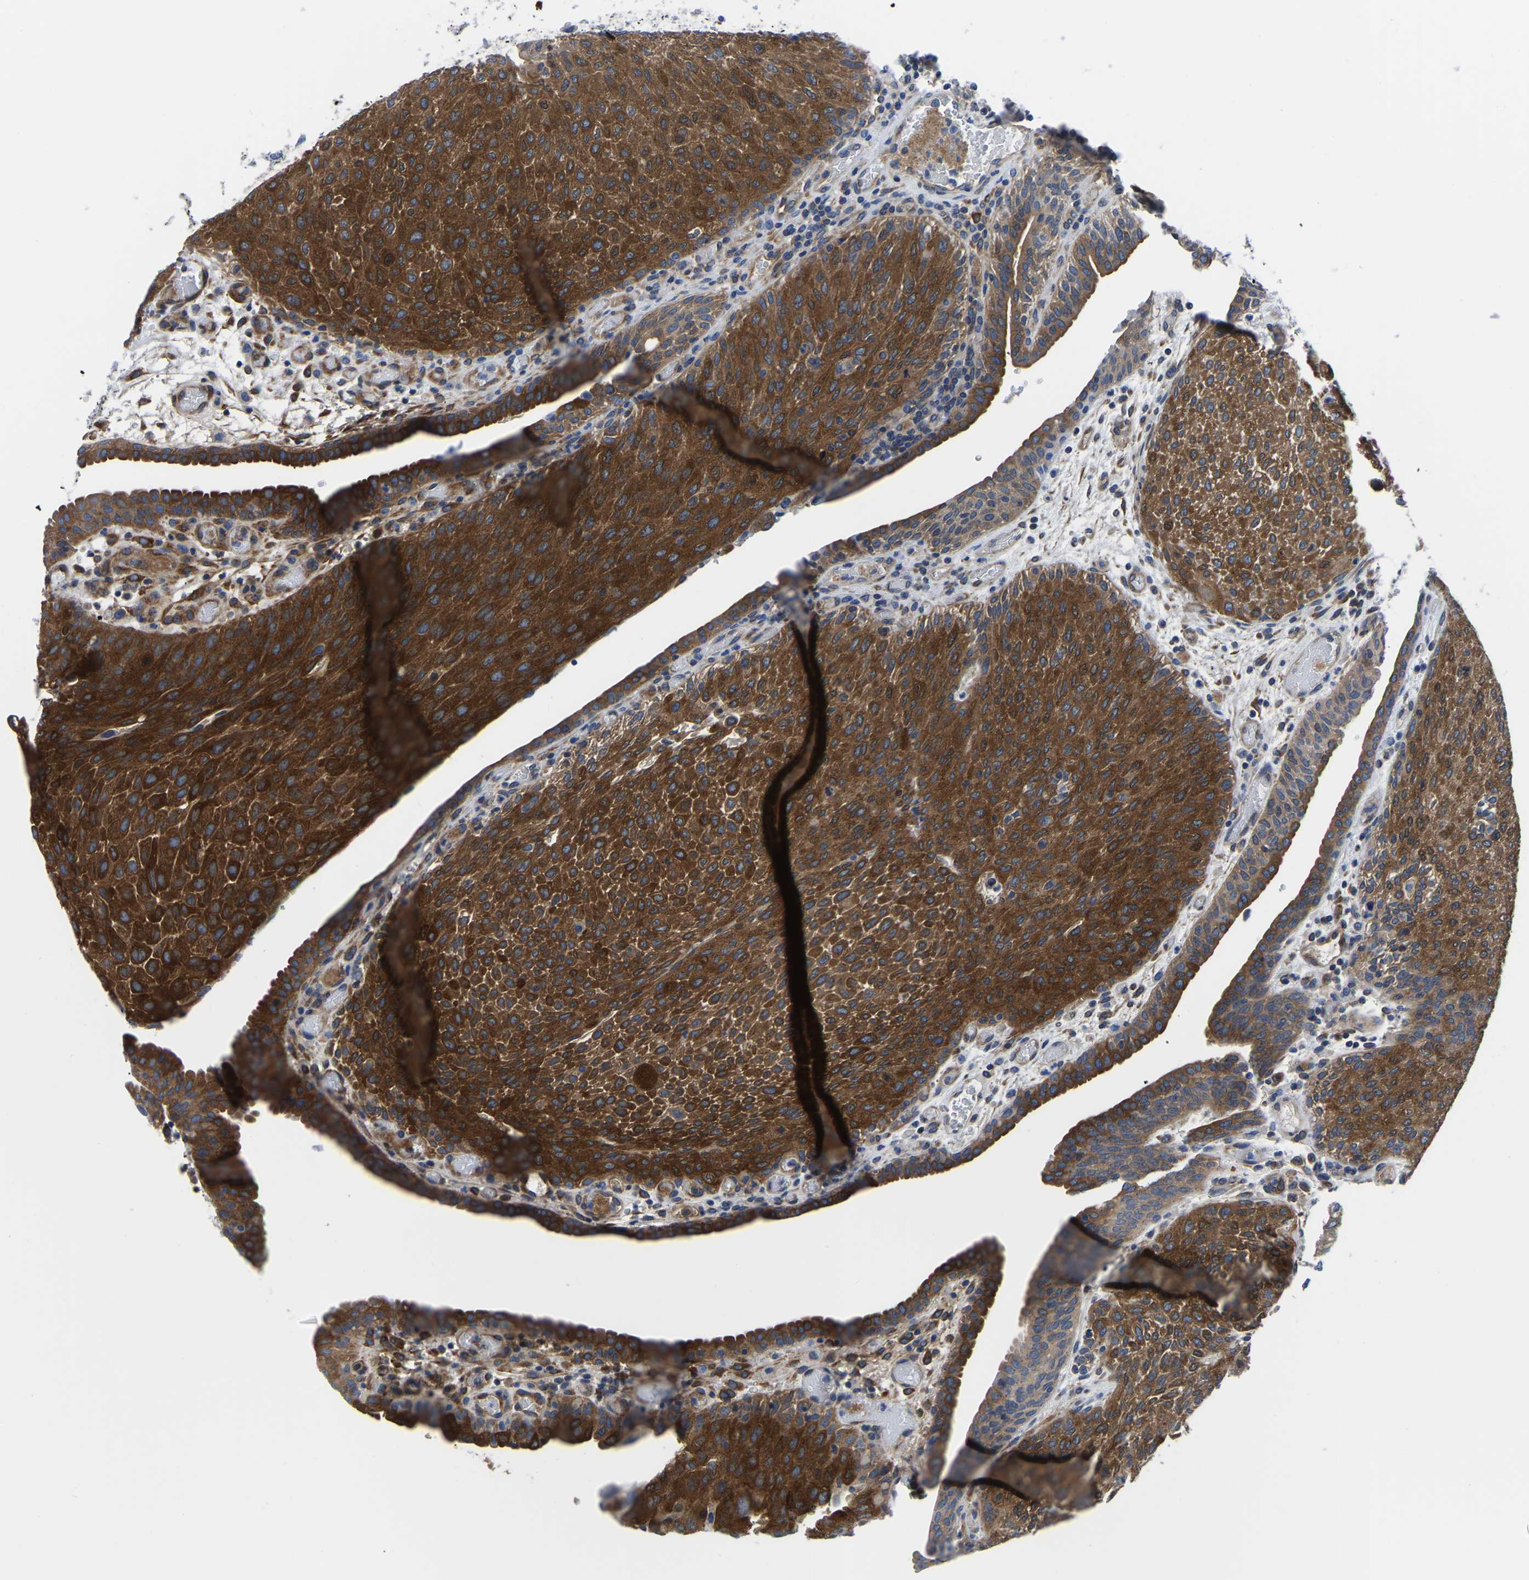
{"staining": {"intensity": "strong", "quantity": ">75%", "location": "cytoplasmic/membranous"}, "tissue": "urothelial cancer", "cell_type": "Tumor cells", "image_type": "cancer", "snomed": [{"axis": "morphology", "description": "Urothelial carcinoma, Low grade"}, {"axis": "morphology", "description": "Urothelial carcinoma, High grade"}, {"axis": "topography", "description": "Urinary bladder"}], "caption": "Urothelial cancer was stained to show a protein in brown. There is high levels of strong cytoplasmic/membranous positivity in approximately >75% of tumor cells.", "gene": "TFG", "patient": {"sex": "male", "age": 35}}